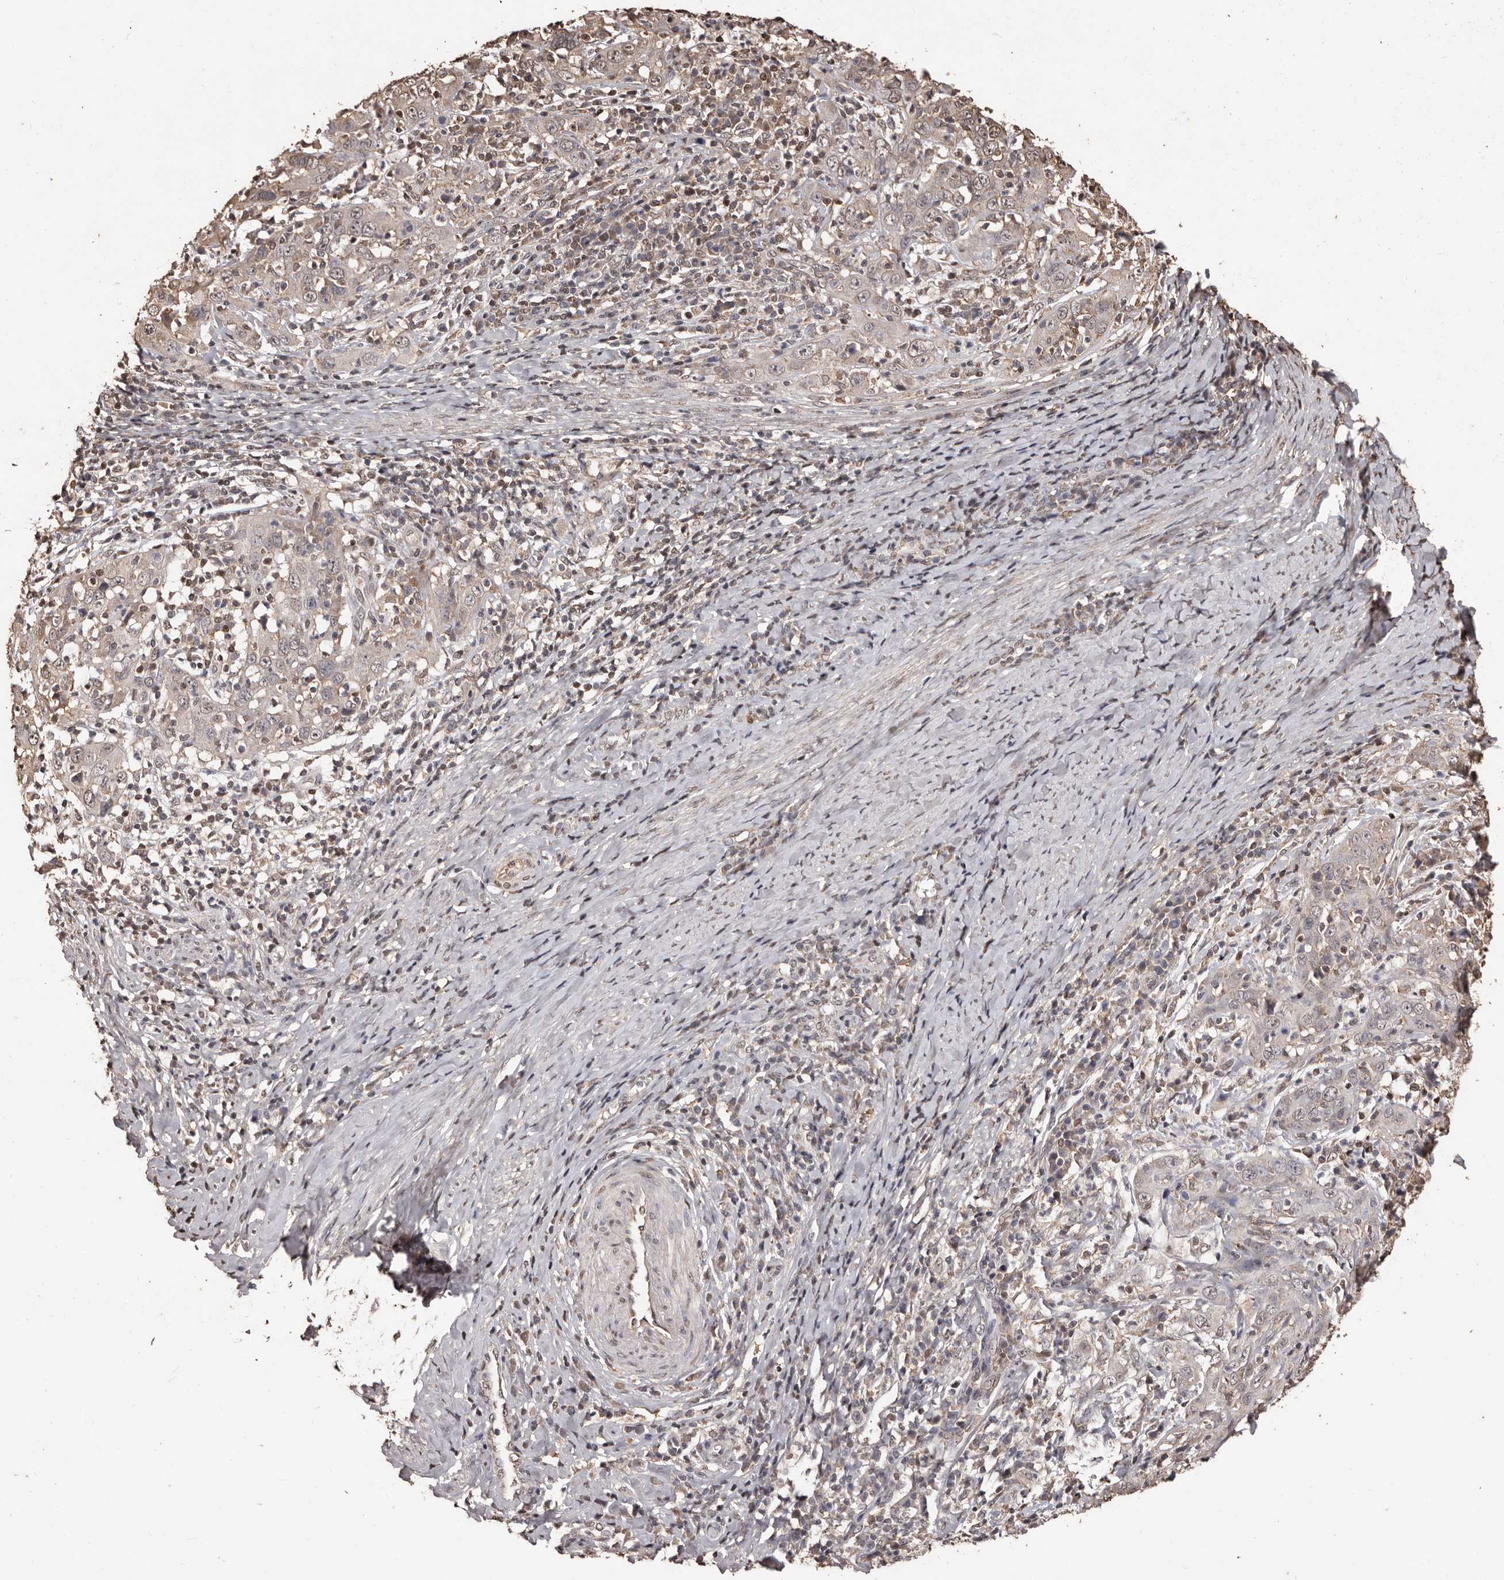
{"staining": {"intensity": "negative", "quantity": "none", "location": "none"}, "tissue": "cervical cancer", "cell_type": "Tumor cells", "image_type": "cancer", "snomed": [{"axis": "morphology", "description": "Squamous cell carcinoma, NOS"}, {"axis": "topography", "description": "Cervix"}], "caption": "Human cervical cancer stained for a protein using immunohistochemistry (IHC) displays no positivity in tumor cells.", "gene": "NAV1", "patient": {"sex": "female", "age": 46}}